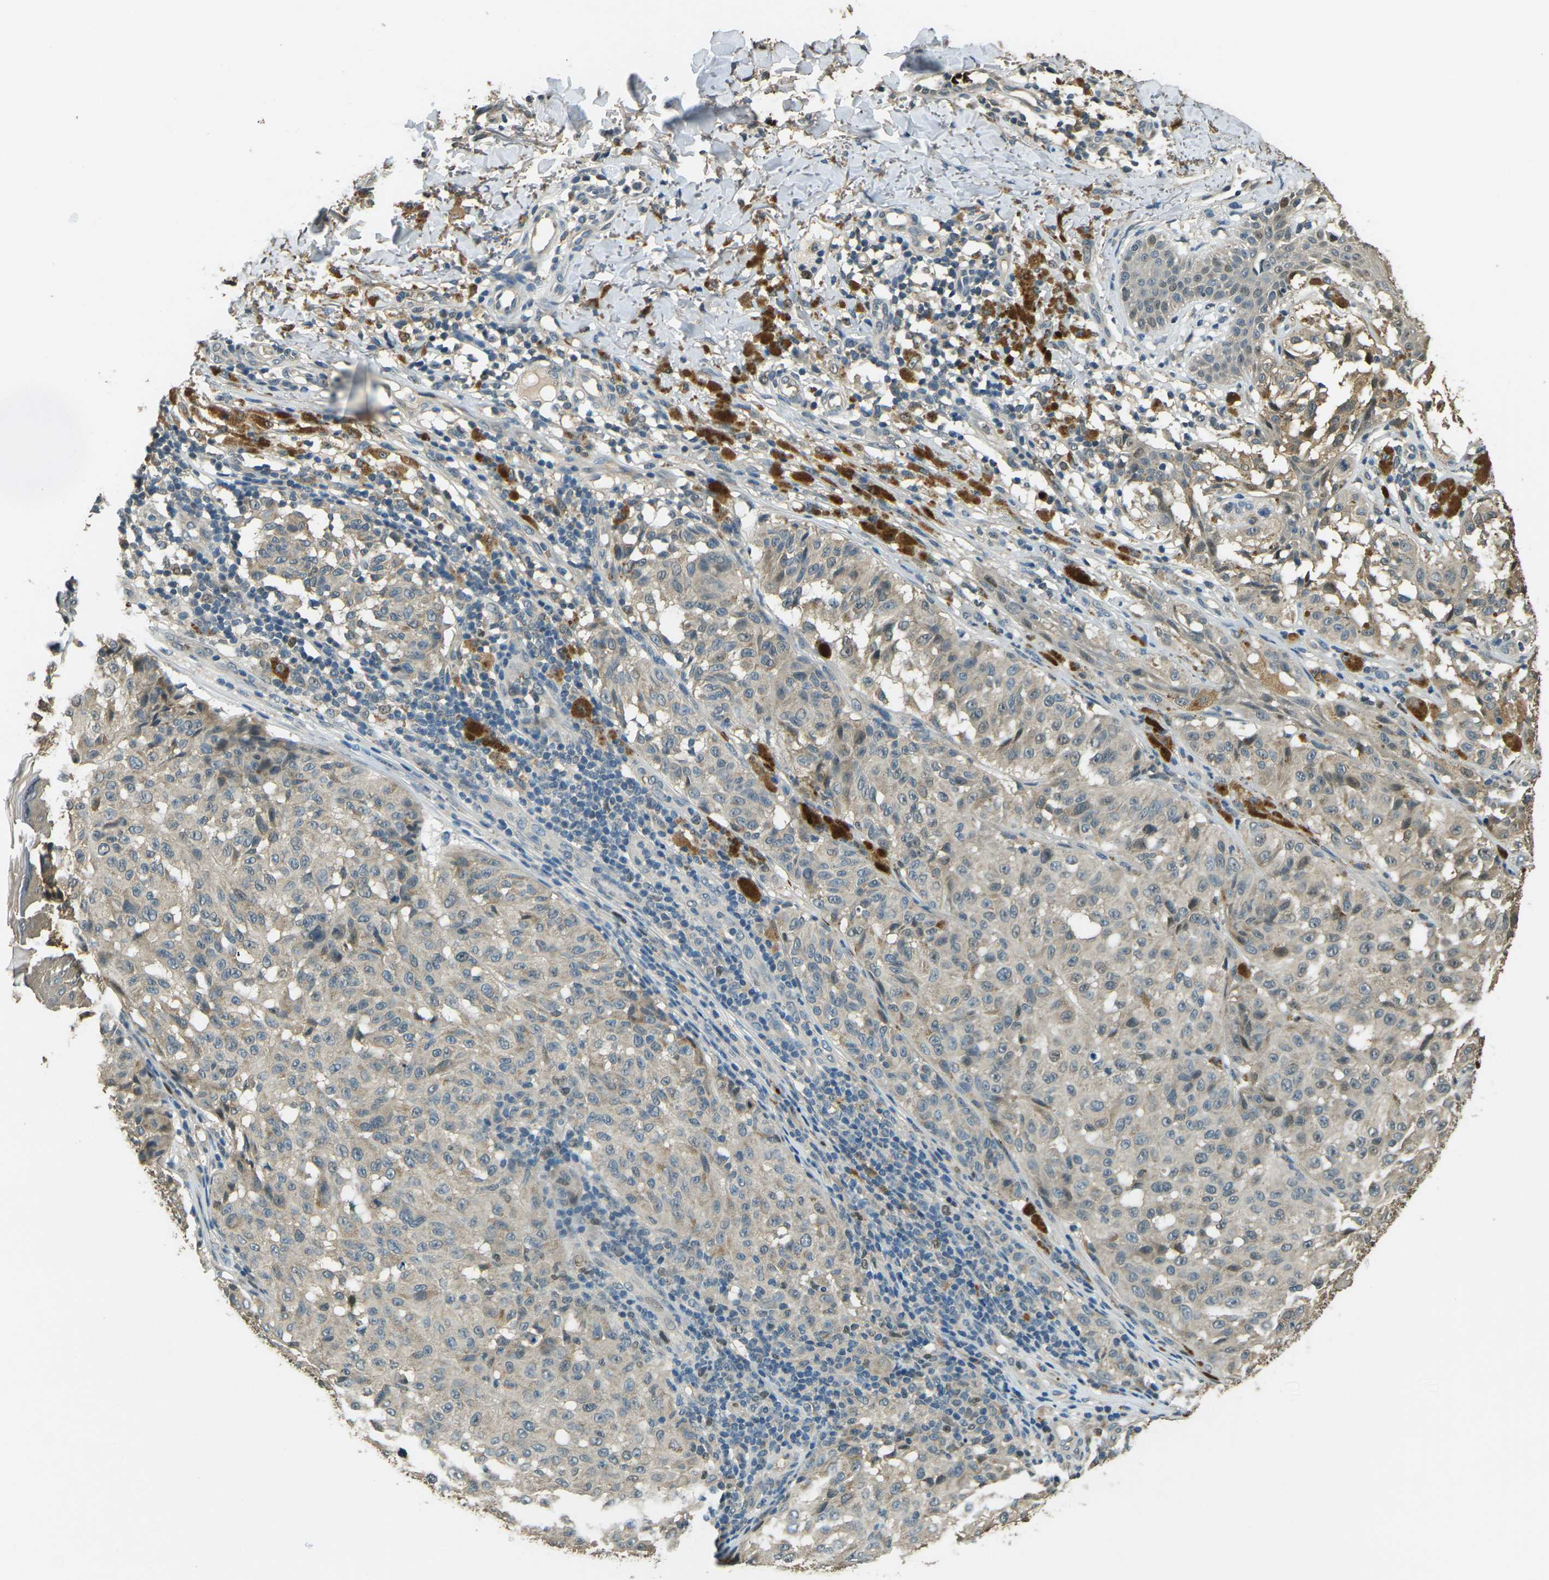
{"staining": {"intensity": "weak", "quantity": ">75%", "location": "cytoplasmic/membranous,nuclear"}, "tissue": "melanoma", "cell_type": "Tumor cells", "image_type": "cancer", "snomed": [{"axis": "morphology", "description": "Malignant melanoma, NOS"}, {"axis": "topography", "description": "Skin"}], "caption": "Malignant melanoma was stained to show a protein in brown. There is low levels of weak cytoplasmic/membranous and nuclear expression in about >75% of tumor cells.", "gene": "TOR1A", "patient": {"sex": "female", "age": 46}}